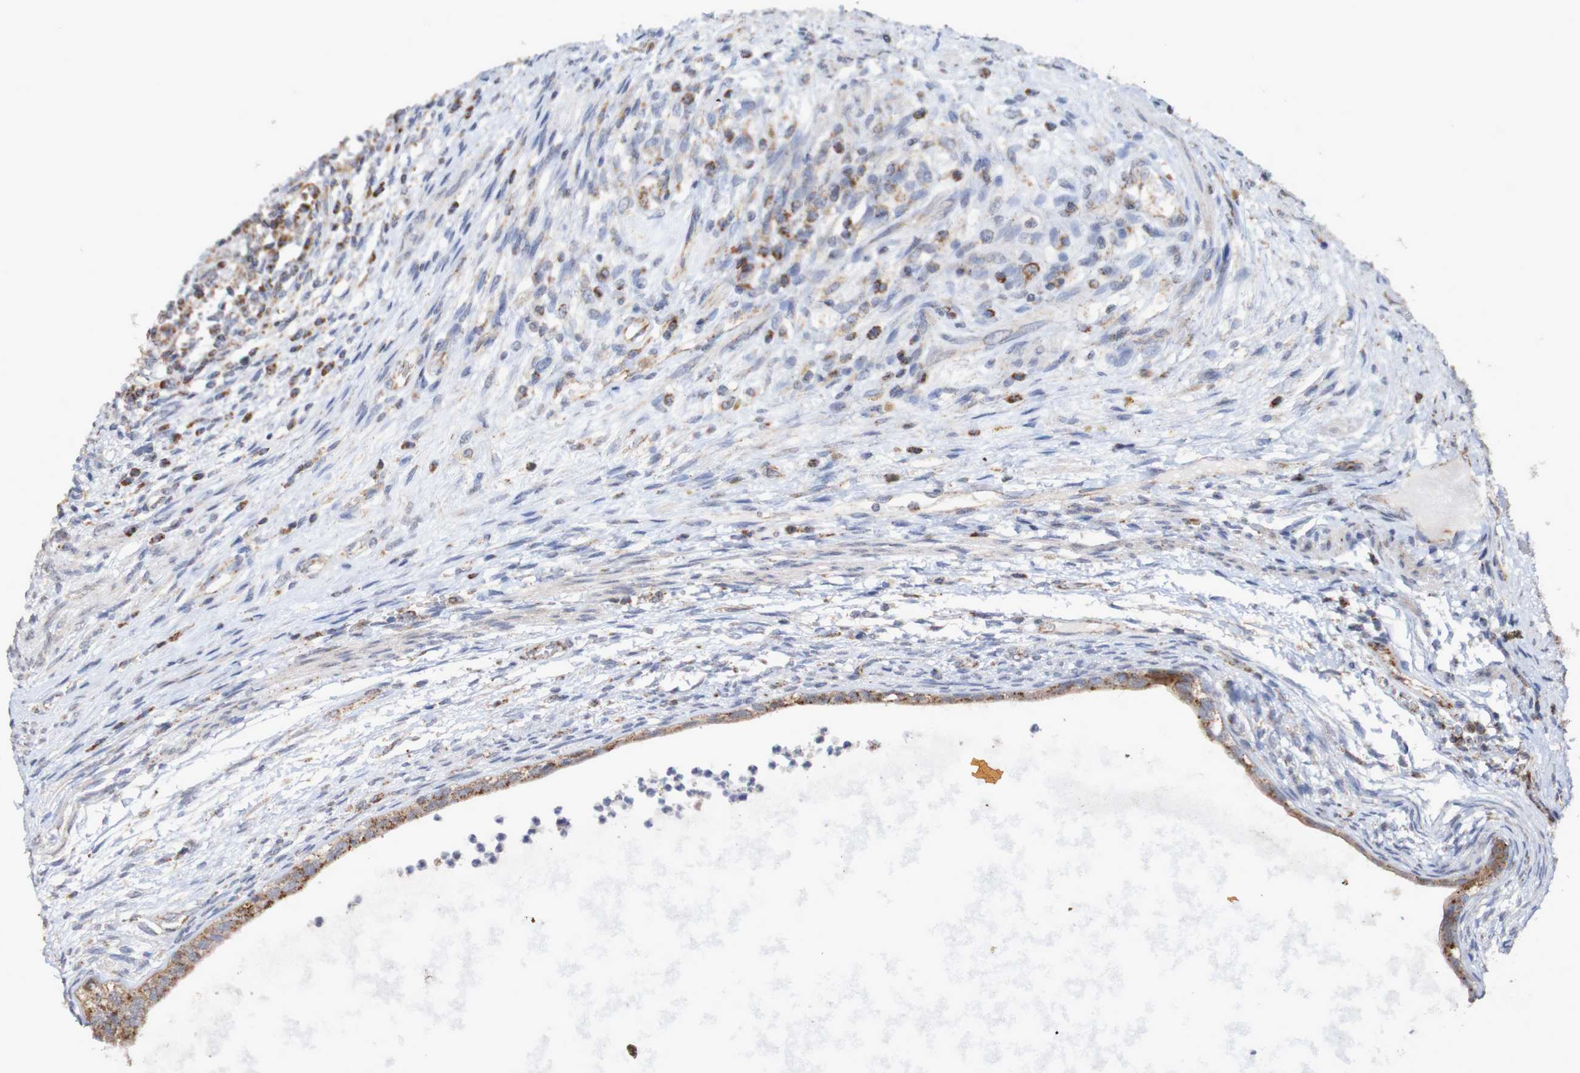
{"staining": {"intensity": "moderate", "quantity": ">75%", "location": "cytoplasmic/membranous"}, "tissue": "testis cancer", "cell_type": "Tumor cells", "image_type": "cancer", "snomed": [{"axis": "morphology", "description": "Carcinoma, Embryonal, NOS"}, {"axis": "topography", "description": "Testis"}], "caption": "Testis cancer (embryonal carcinoma) stained with IHC displays moderate cytoplasmic/membranous expression in approximately >75% of tumor cells.", "gene": "DVL1", "patient": {"sex": "male", "age": 26}}